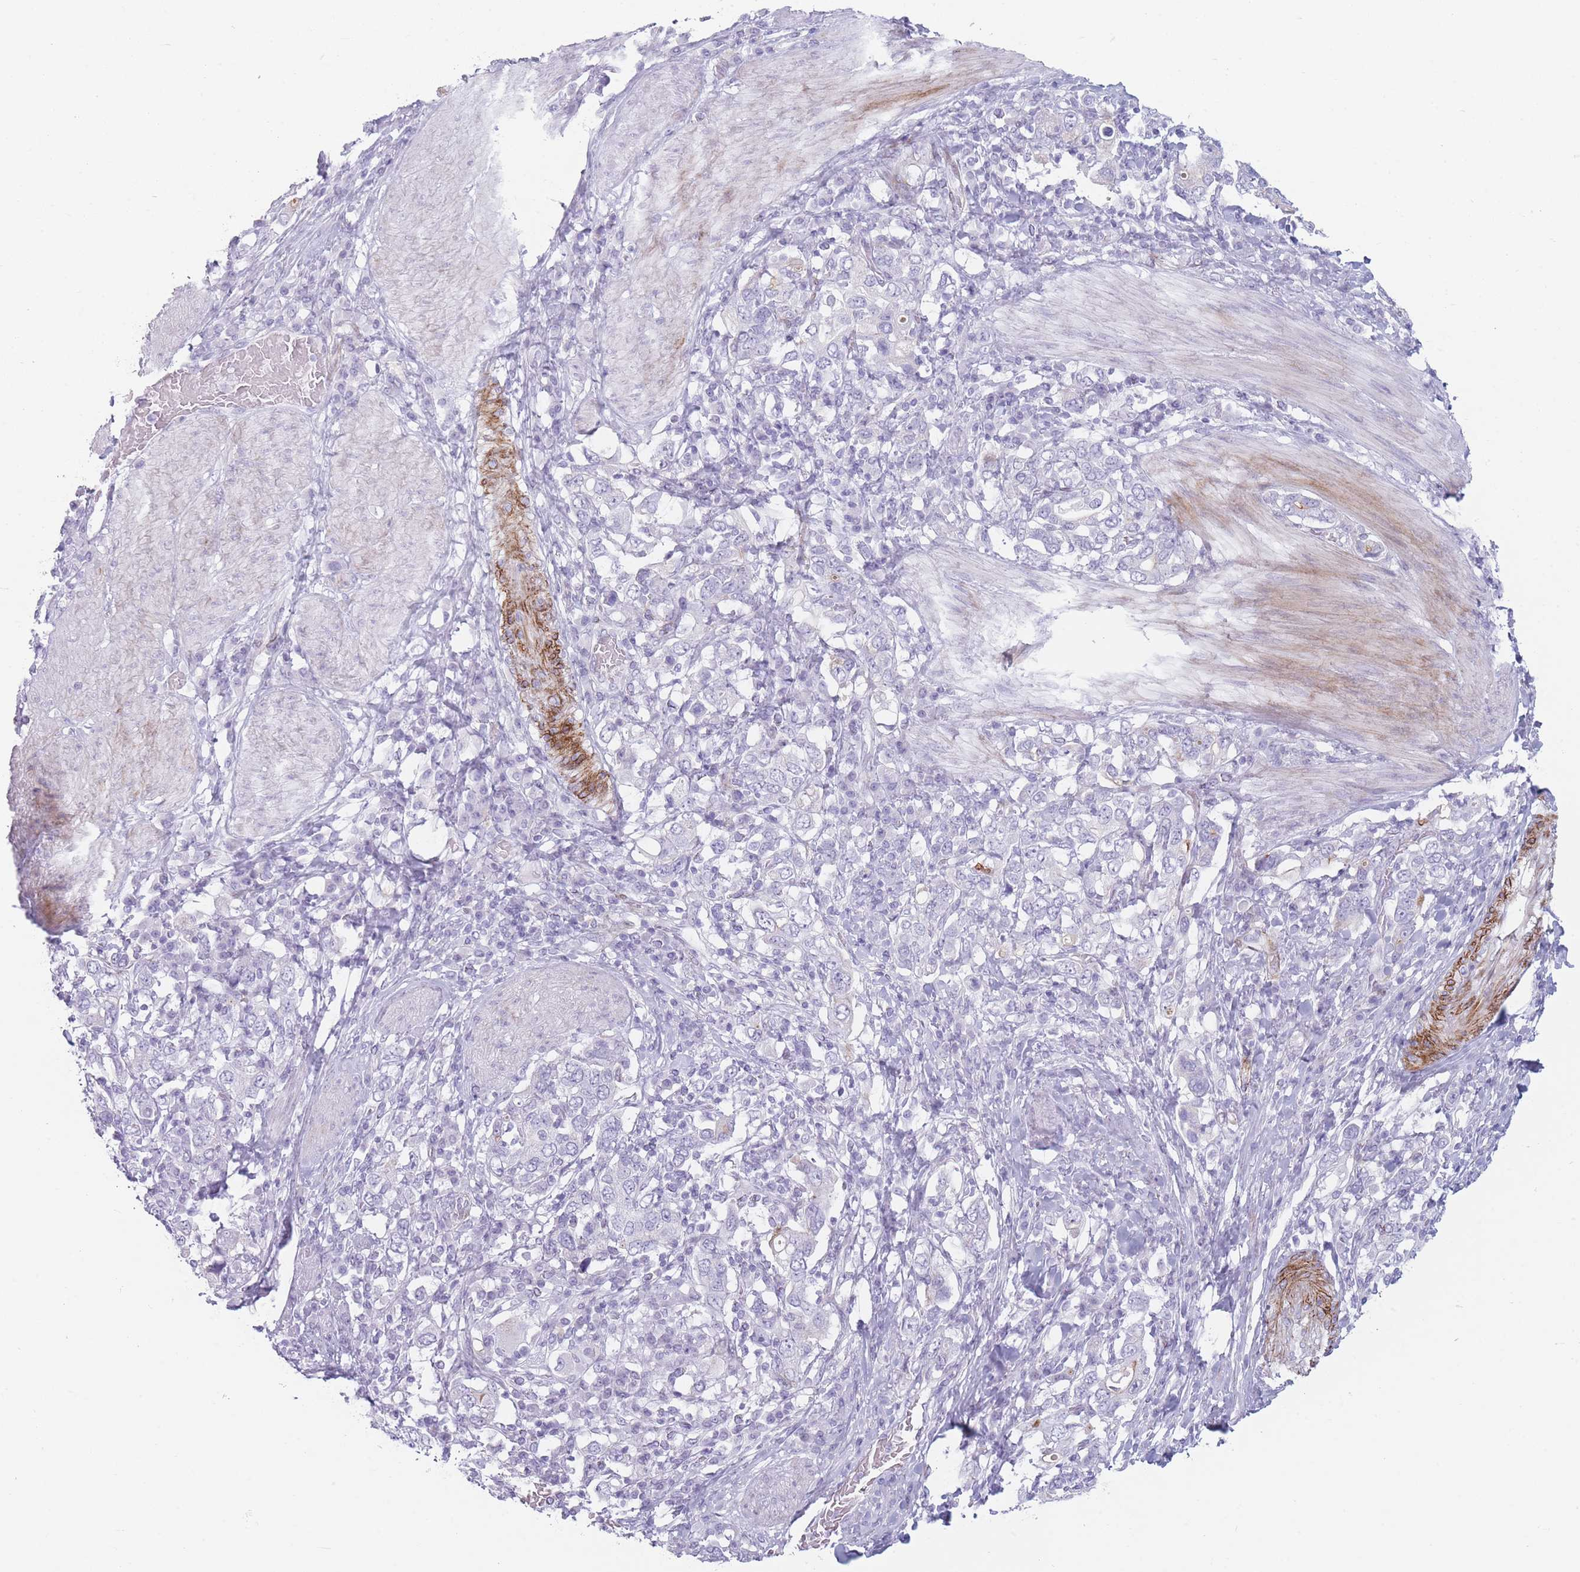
{"staining": {"intensity": "negative", "quantity": "none", "location": "none"}, "tissue": "stomach cancer", "cell_type": "Tumor cells", "image_type": "cancer", "snomed": [{"axis": "morphology", "description": "Adenocarcinoma, NOS"}, {"axis": "topography", "description": "Stomach, upper"}, {"axis": "topography", "description": "Stomach"}], "caption": "This is an immunohistochemistry histopathology image of adenocarcinoma (stomach). There is no staining in tumor cells.", "gene": "IFNA6", "patient": {"sex": "male", "age": 62}}